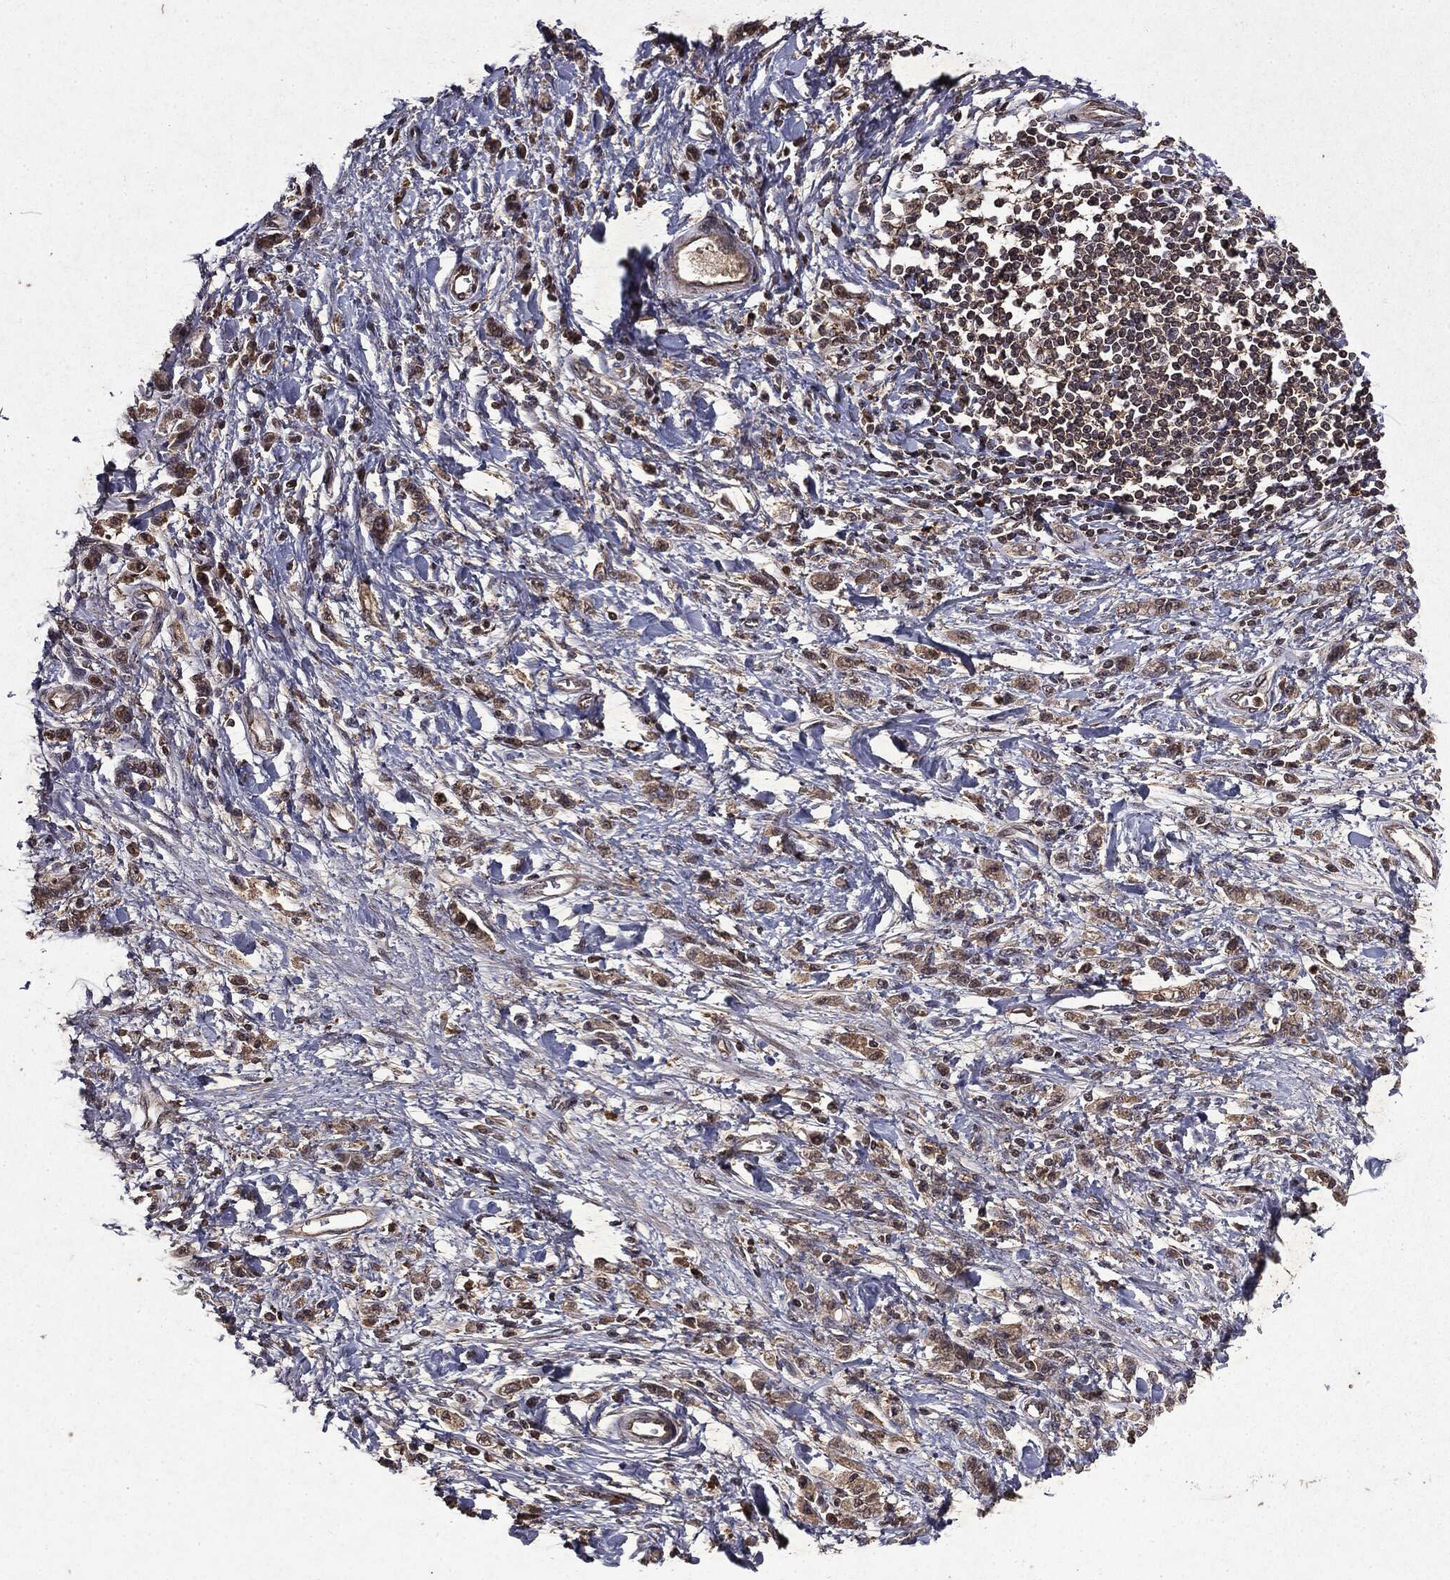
{"staining": {"intensity": "weak", "quantity": "25%-75%", "location": "cytoplasmic/membranous"}, "tissue": "stomach cancer", "cell_type": "Tumor cells", "image_type": "cancer", "snomed": [{"axis": "morphology", "description": "Adenocarcinoma, NOS"}, {"axis": "topography", "description": "Stomach"}], "caption": "Weak cytoplasmic/membranous protein positivity is identified in about 25%-75% of tumor cells in stomach cancer (adenocarcinoma). Nuclei are stained in blue.", "gene": "MTOR", "patient": {"sex": "male", "age": 77}}